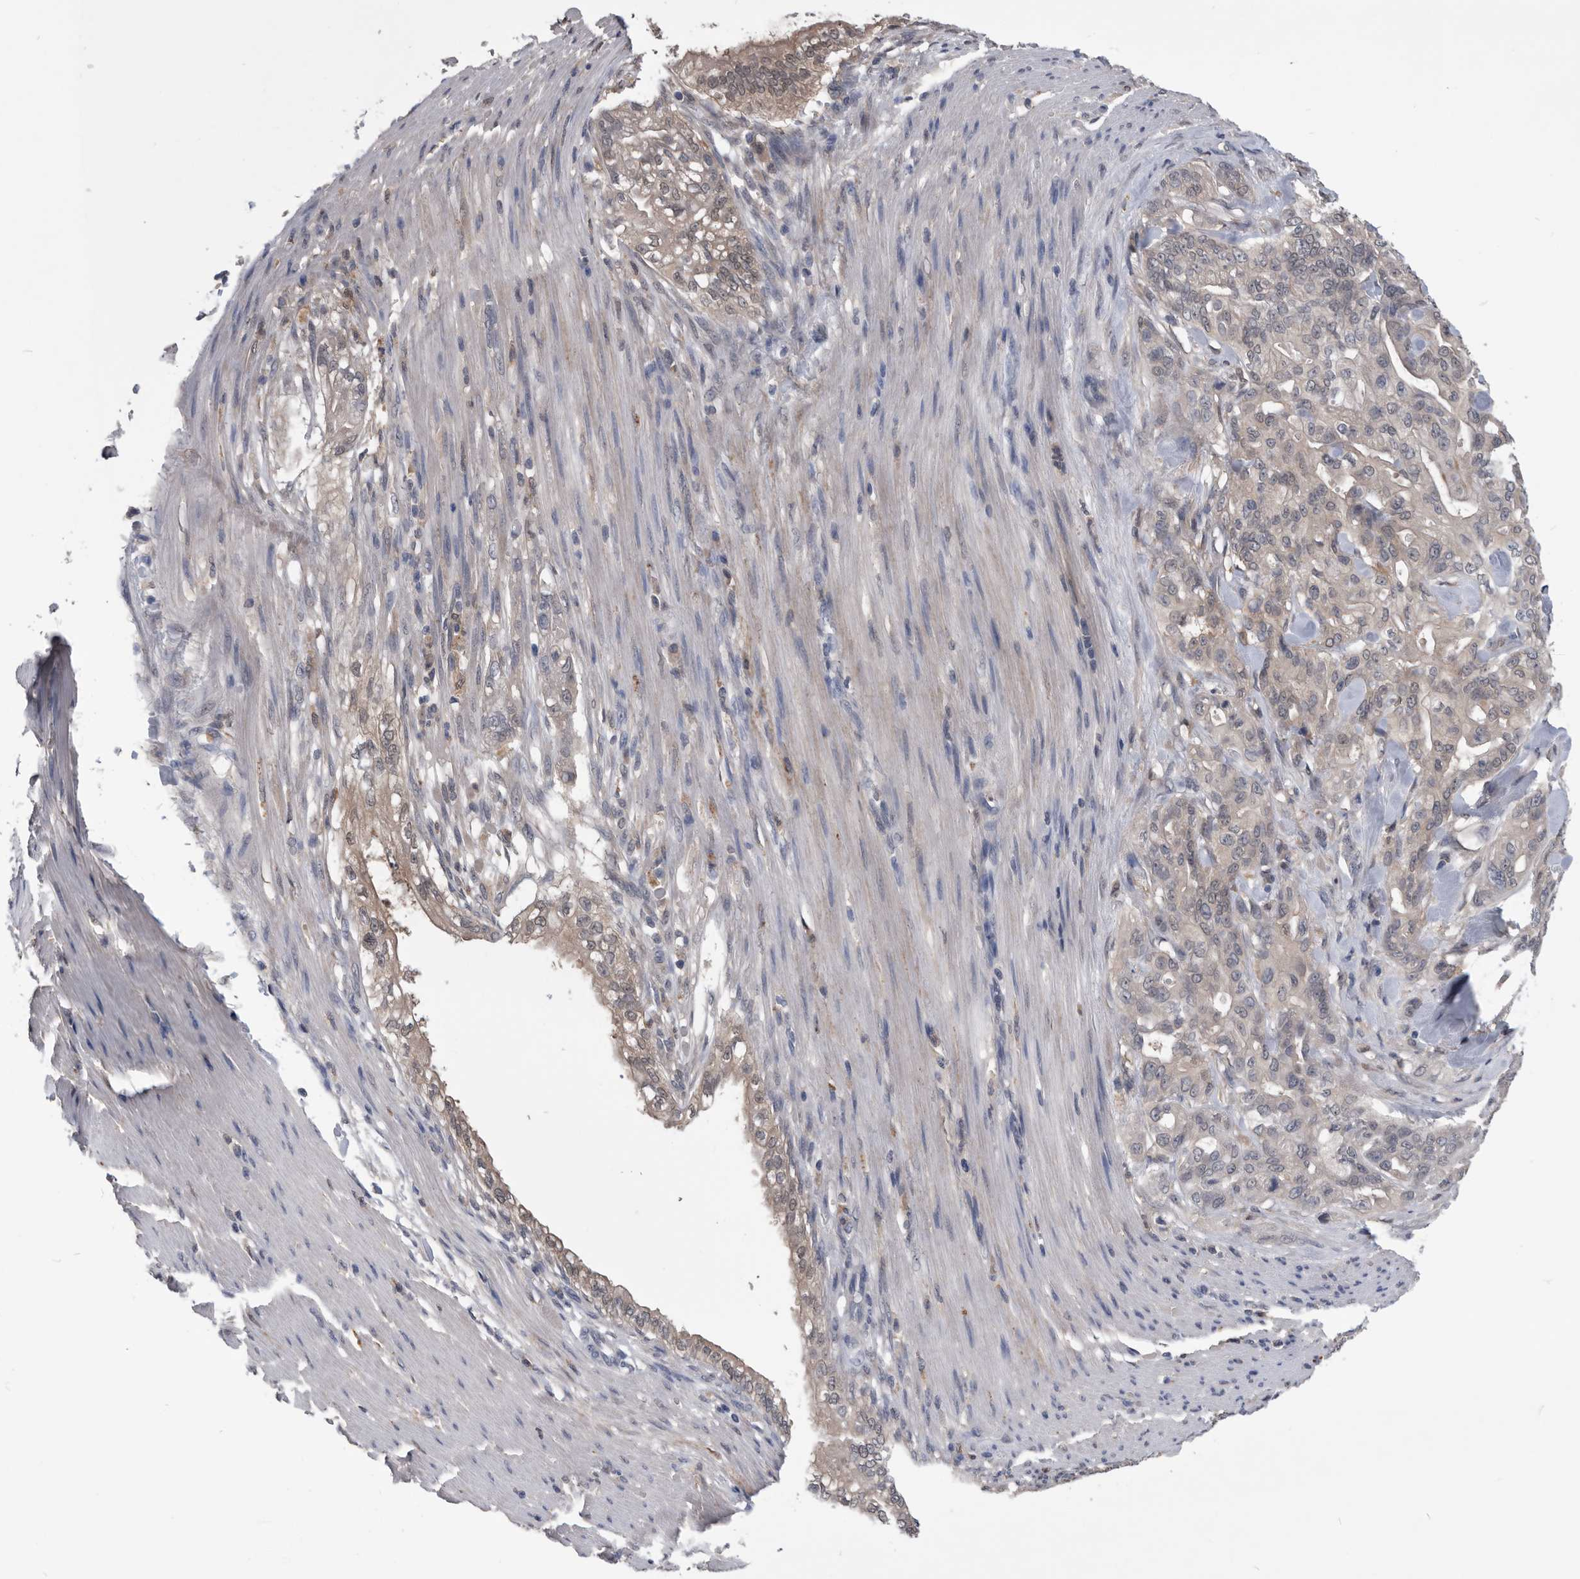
{"staining": {"intensity": "weak", "quantity": "25%-75%", "location": "cytoplasmic/membranous,nuclear"}, "tissue": "pancreatic cancer", "cell_type": "Tumor cells", "image_type": "cancer", "snomed": [{"axis": "morphology", "description": "Normal tissue, NOS"}, {"axis": "topography", "description": "Pancreas"}], "caption": "Protein analysis of pancreatic cancer tissue exhibits weak cytoplasmic/membranous and nuclear expression in approximately 25%-75% of tumor cells.", "gene": "PDXK", "patient": {"sex": "male", "age": 42}}